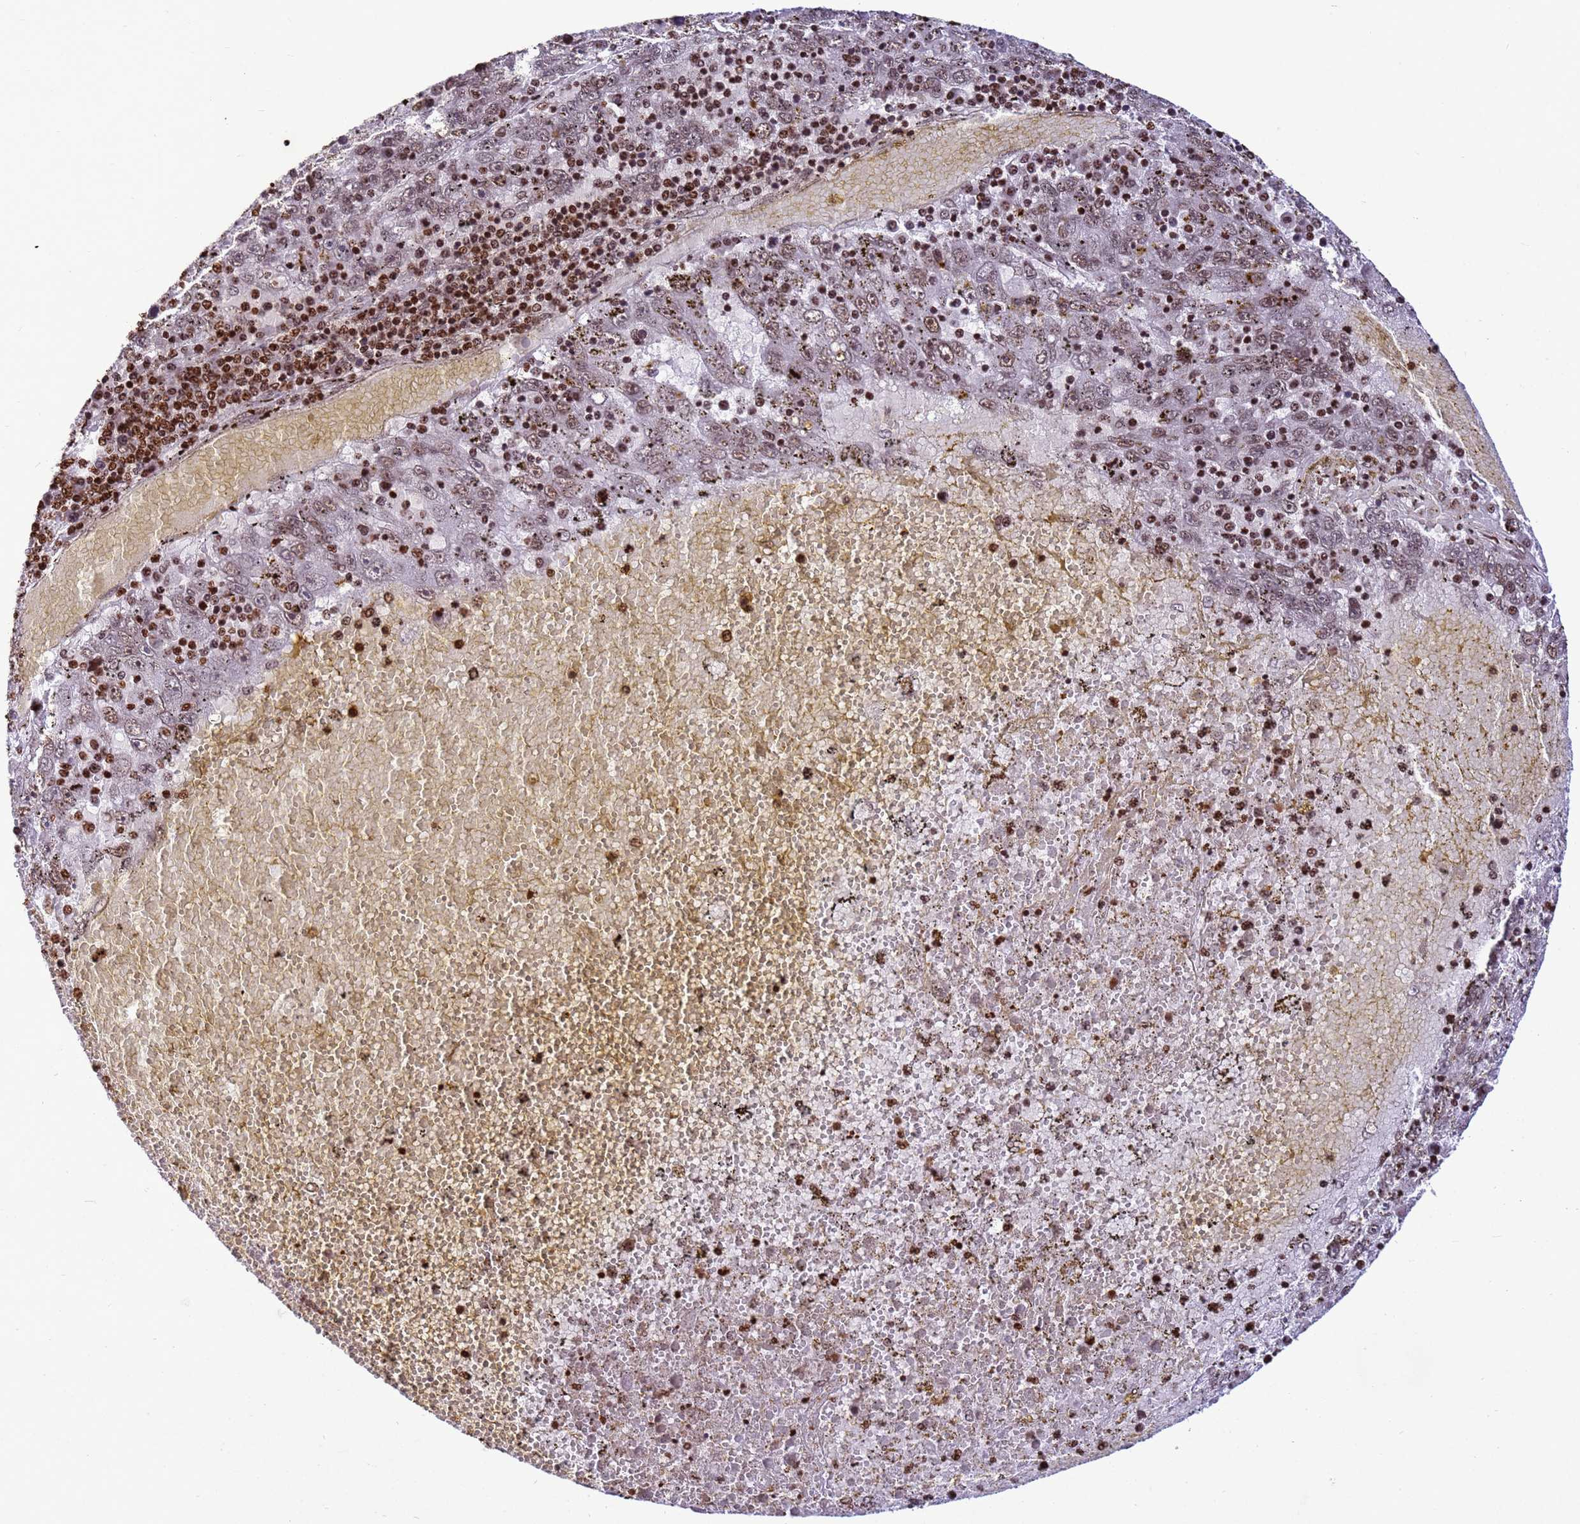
{"staining": {"intensity": "moderate", "quantity": ">75%", "location": "nuclear"}, "tissue": "liver cancer", "cell_type": "Tumor cells", "image_type": "cancer", "snomed": [{"axis": "morphology", "description": "Carcinoma, Hepatocellular, NOS"}, {"axis": "topography", "description": "Liver"}], "caption": "Hepatocellular carcinoma (liver) stained with immunohistochemistry demonstrates moderate nuclear positivity in approximately >75% of tumor cells.", "gene": "H3-3B", "patient": {"sex": "male", "age": 49}}